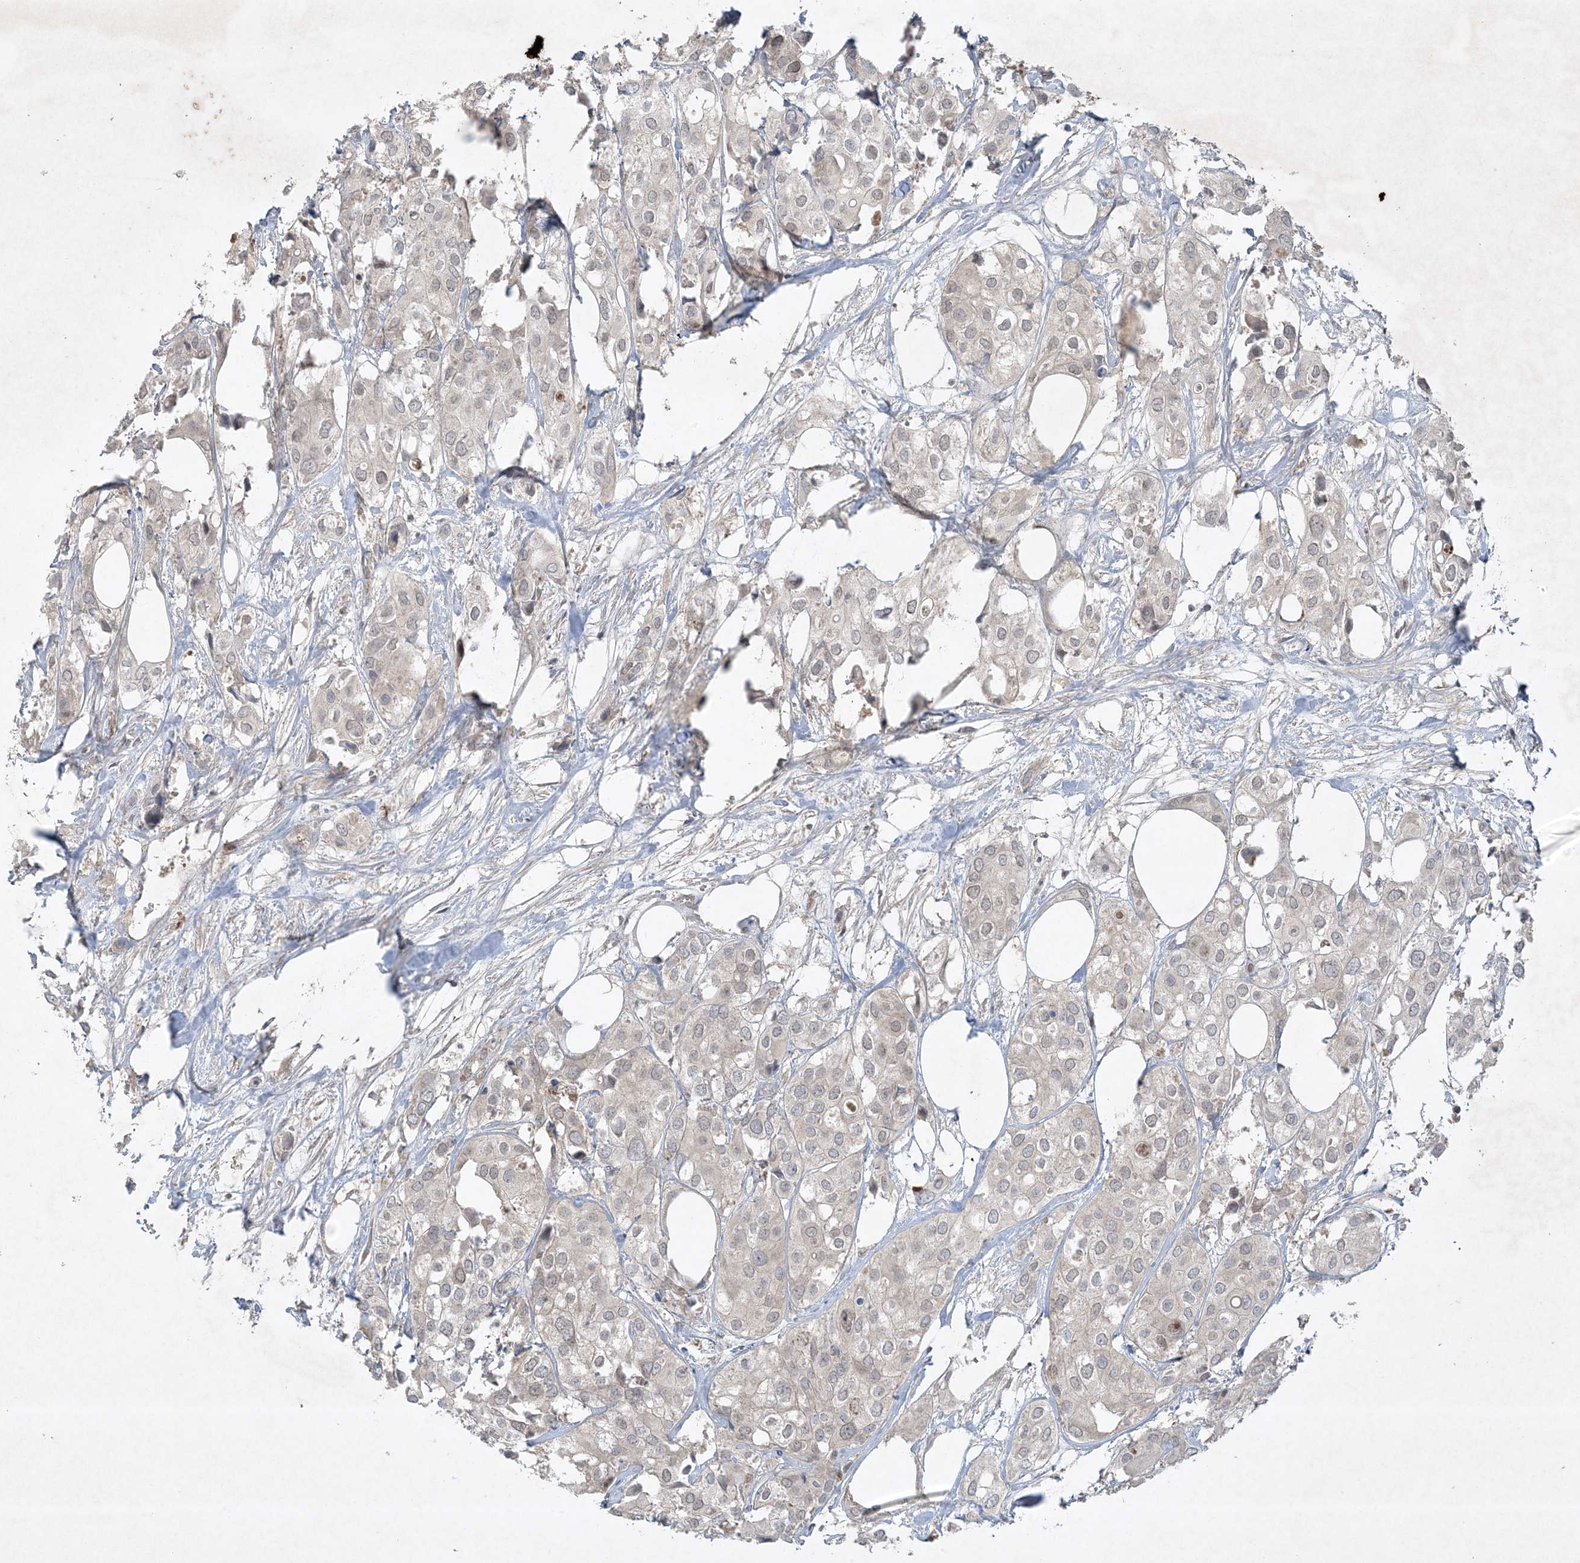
{"staining": {"intensity": "negative", "quantity": "none", "location": "none"}, "tissue": "urothelial cancer", "cell_type": "Tumor cells", "image_type": "cancer", "snomed": [{"axis": "morphology", "description": "Urothelial carcinoma, High grade"}, {"axis": "topography", "description": "Urinary bladder"}], "caption": "The photomicrograph exhibits no staining of tumor cells in urothelial carcinoma (high-grade).", "gene": "FETUB", "patient": {"sex": "male", "age": 64}}